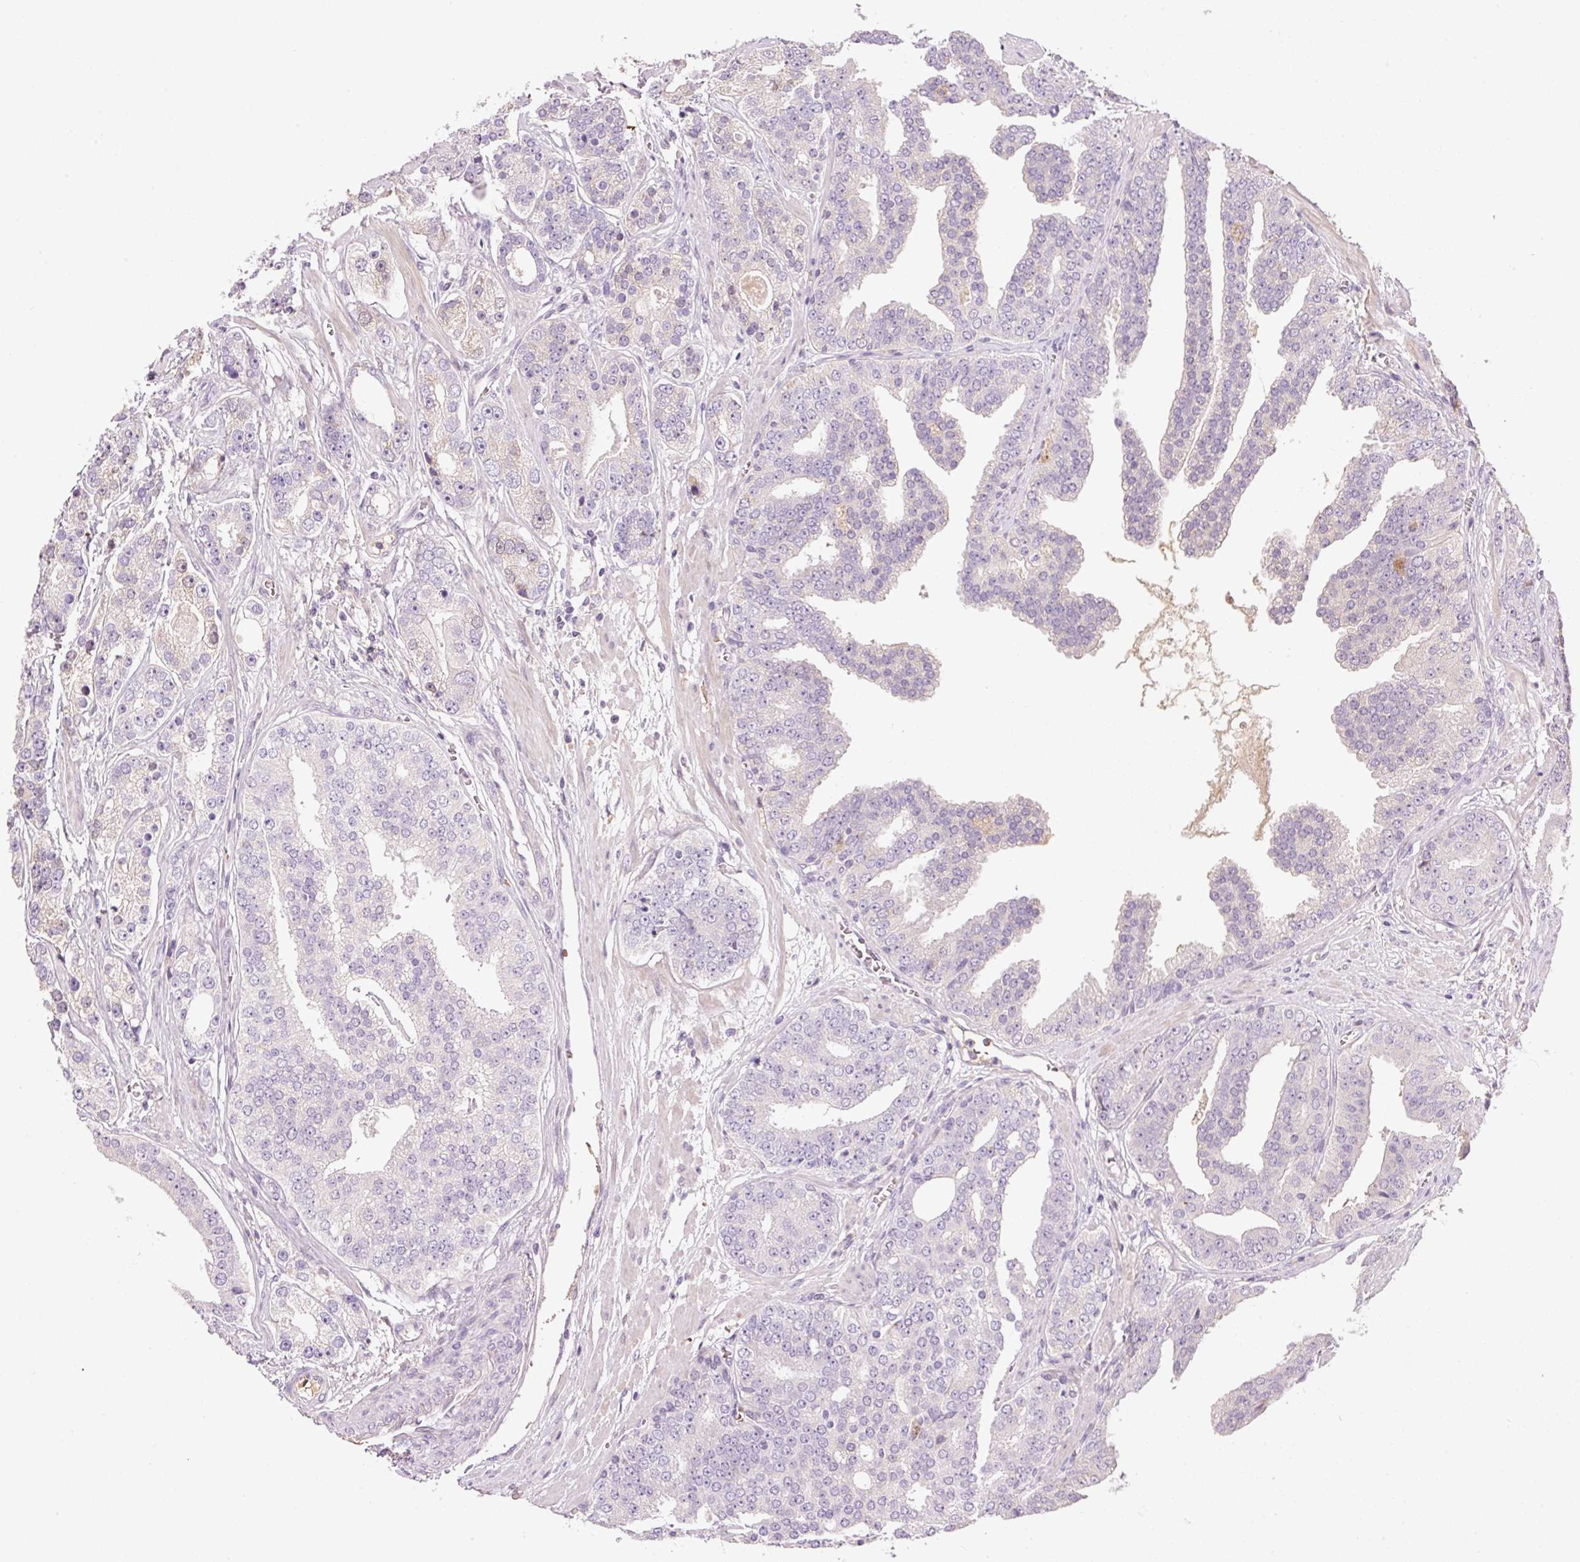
{"staining": {"intensity": "negative", "quantity": "none", "location": "none"}, "tissue": "prostate cancer", "cell_type": "Tumor cells", "image_type": "cancer", "snomed": [{"axis": "morphology", "description": "Adenocarcinoma, High grade"}, {"axis": "topography", "description": "Prostate"}], "caption": "Human prostate cancer (high-grade adenocarcinoma) stained for a protein using immunohistochemistry exhibits no staining in tumor cells.", "gene": "CMTM8", "patient": {"sex": "male", "age": 71}}